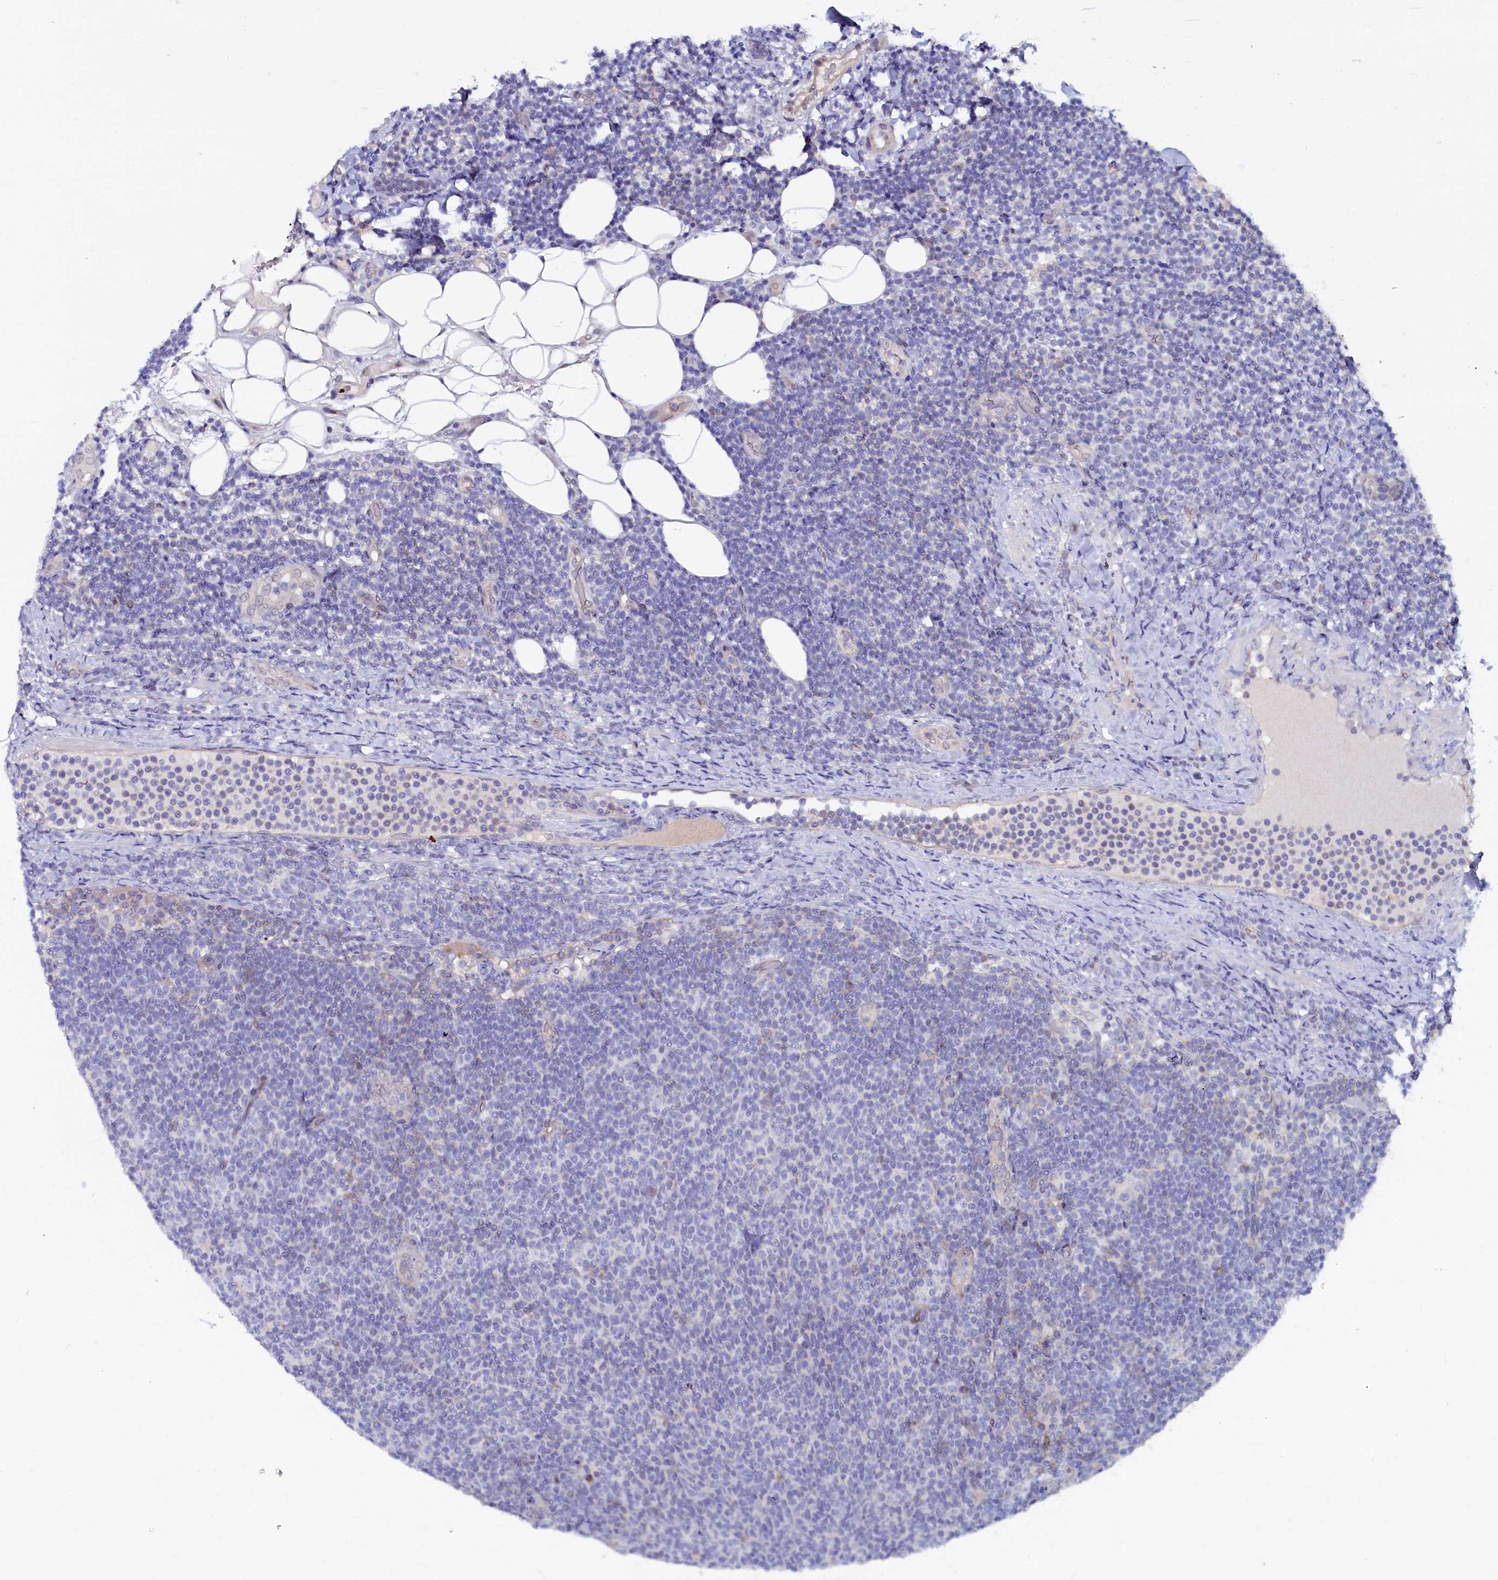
{"staining": {"intensity": "negative", "quantity": "none", "location": "none"}, "tissue": "lymphoma", "cell_type": "Tumor cells", "image_type": "cancer", "snomed": [{"axis": "morphology", "description": "Malignant lymphoma, non-Hodgkin's type, Low grade"}, {"axis": "topography", "description": "Lymph node"}], "caption": "A high-resolution image shows immunohistochemistry staining of lymphoma, which exhibits no significant positivity in tumor cells.", "gene": "ASTE1", "patient": {"sex": "male", "age": 66}}